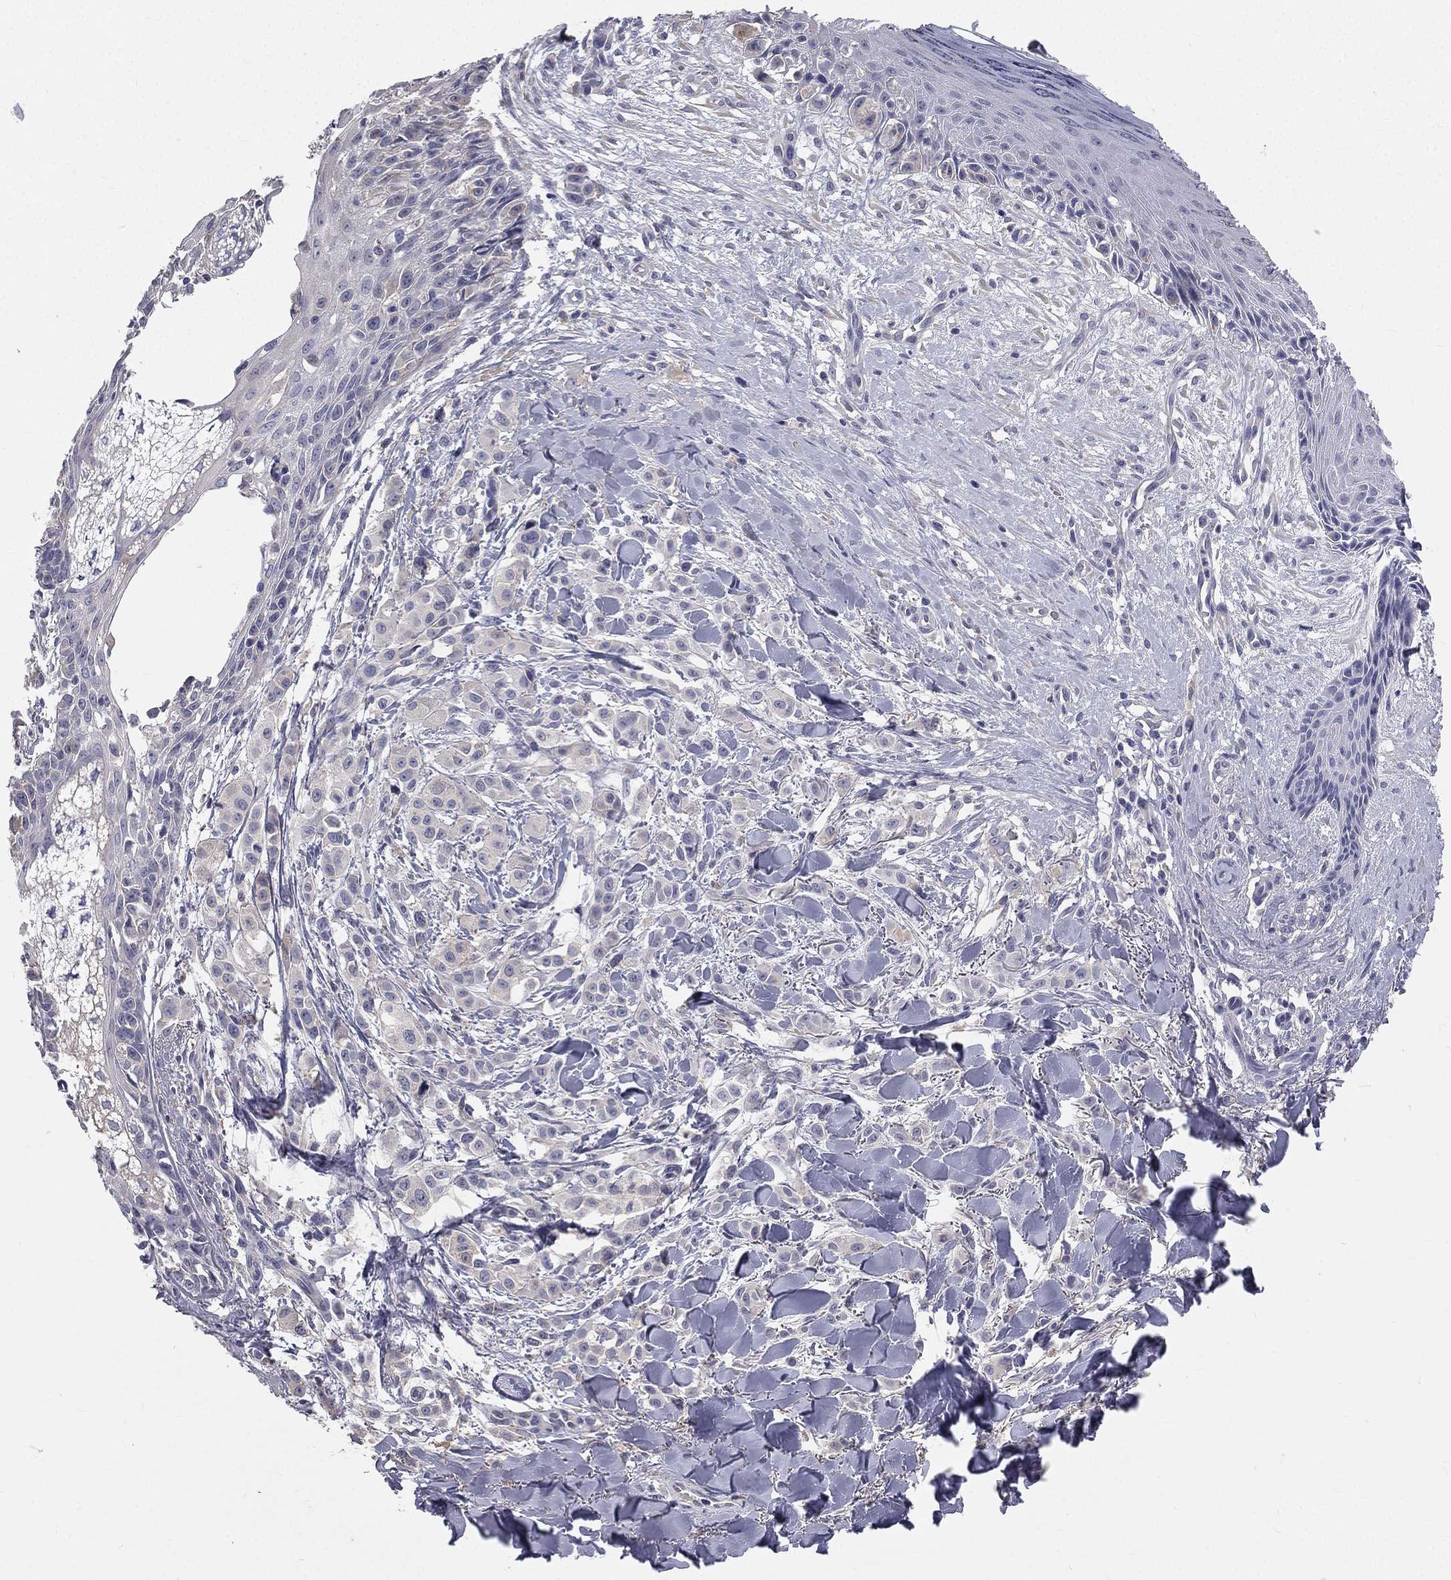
{"staining": {"intensity": "negative", "quantity": "none", "location": "none"}, "tissue": "melanoma", "cell_type": "Tumor cells", "image_type": "cancer", "snomed": [{"axis": "morphology", "description": "Malignant melanoma, NOS"}, {"axis": "topography", "description": "Skin"}], "caption": "Malignant melanoma was stained to show a protein in brown. There is no significant expression in tumor cells.", "gene": "MUC13", "patient": {"sex": "male", "age": 57}}